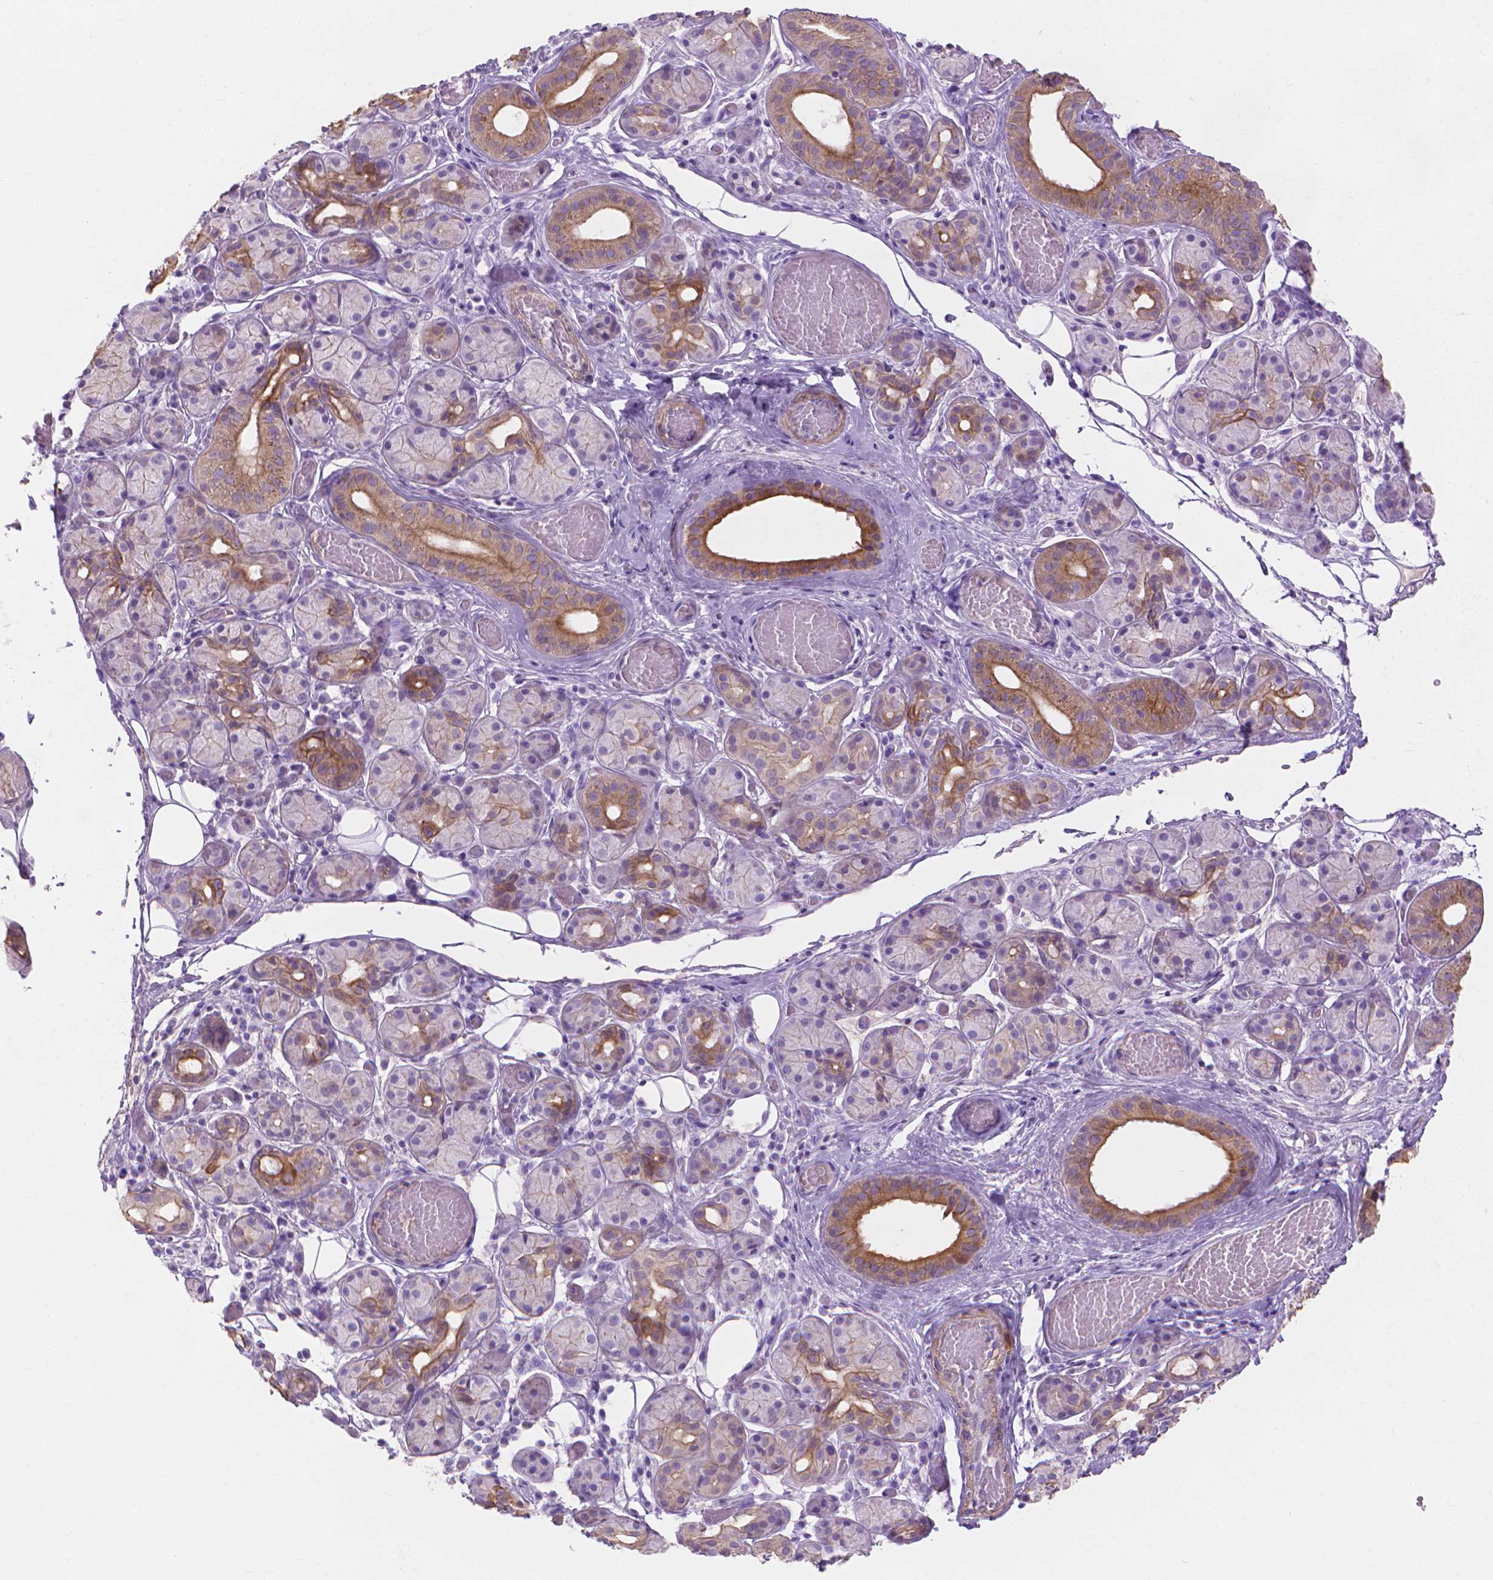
{"staining": {"intensity": "moderate", "quantity": "<25%", "location": "cytoplasmic/membranous"}, "tissue": "salivary gland", "cell_type": "Glandular cells", "image_type": "normal", "snomed": [{"axis": "morphology", "description": "Normal tissue, NOS"}, {"axis": "topography", "description": "Salivary gland"}, {"axis": "topography", "description": "Peripheral nerve tissue"}], "caption": "Glandular cells demonstrate low levels of moderate cytoplasmic/membranous staining in approximately <25% of cells in unremarkable salivary gland.", "gene": "MBLAC1", "patient": {"sex": "male", "age": 71}}